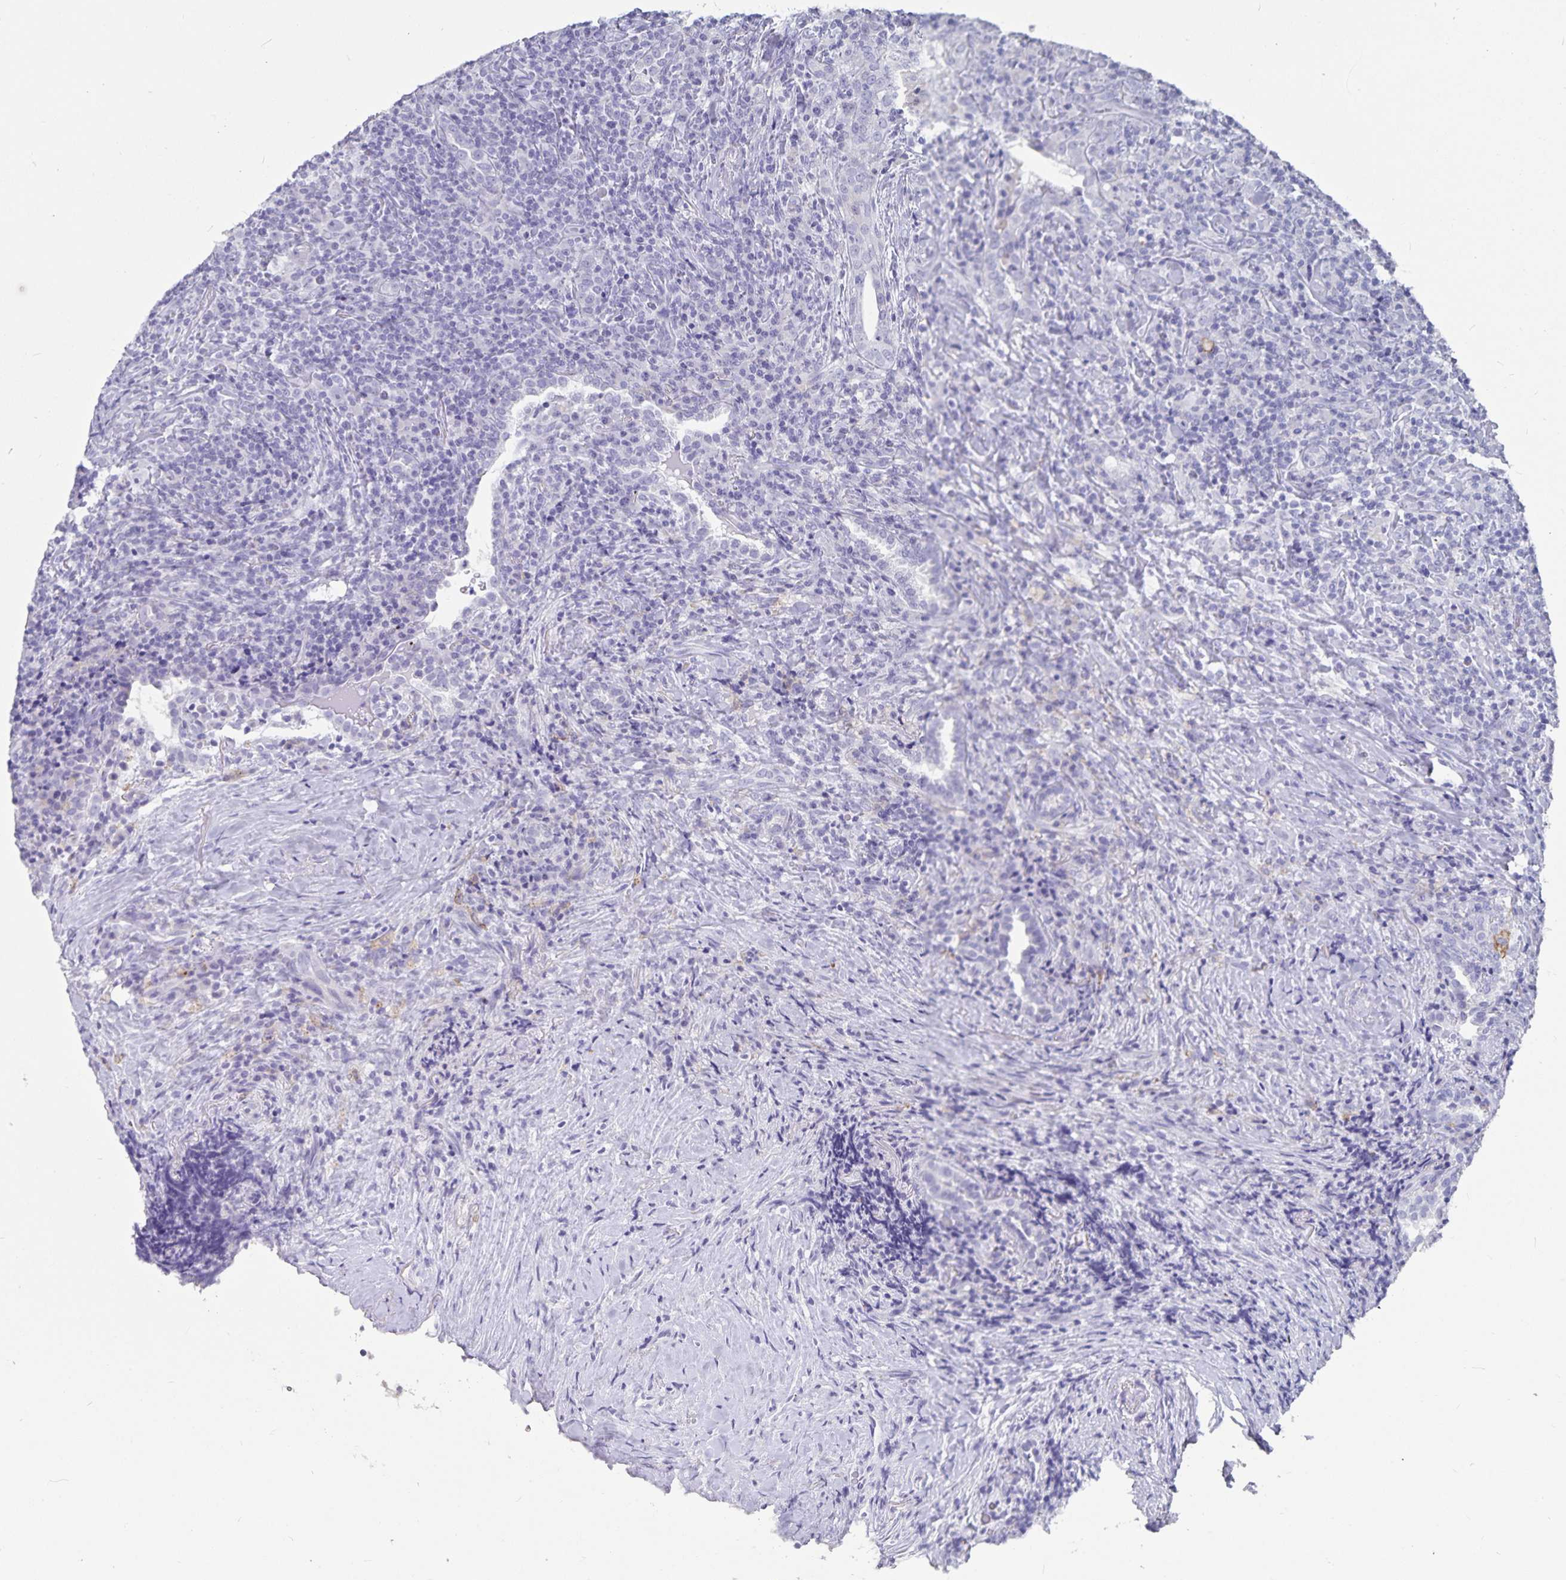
{"staining": {"intensity": "negative", "quantity": "none", "location": "none"}, "tissue": "lymphoma", "cell_type": "Tumor cells", "image_type": "cancer", "snomed": [{"axis": "morphology", "description": "Hodgkin's disease, NOS"}, {"axis": "topography", "description": "Lung"}], "caption": "An image of Hodgkin's disease stained for a protein exhibits no brown staining in tumor cells.", "gene": "PLAC1", "patient": {"sex": "male", "age": 17}}